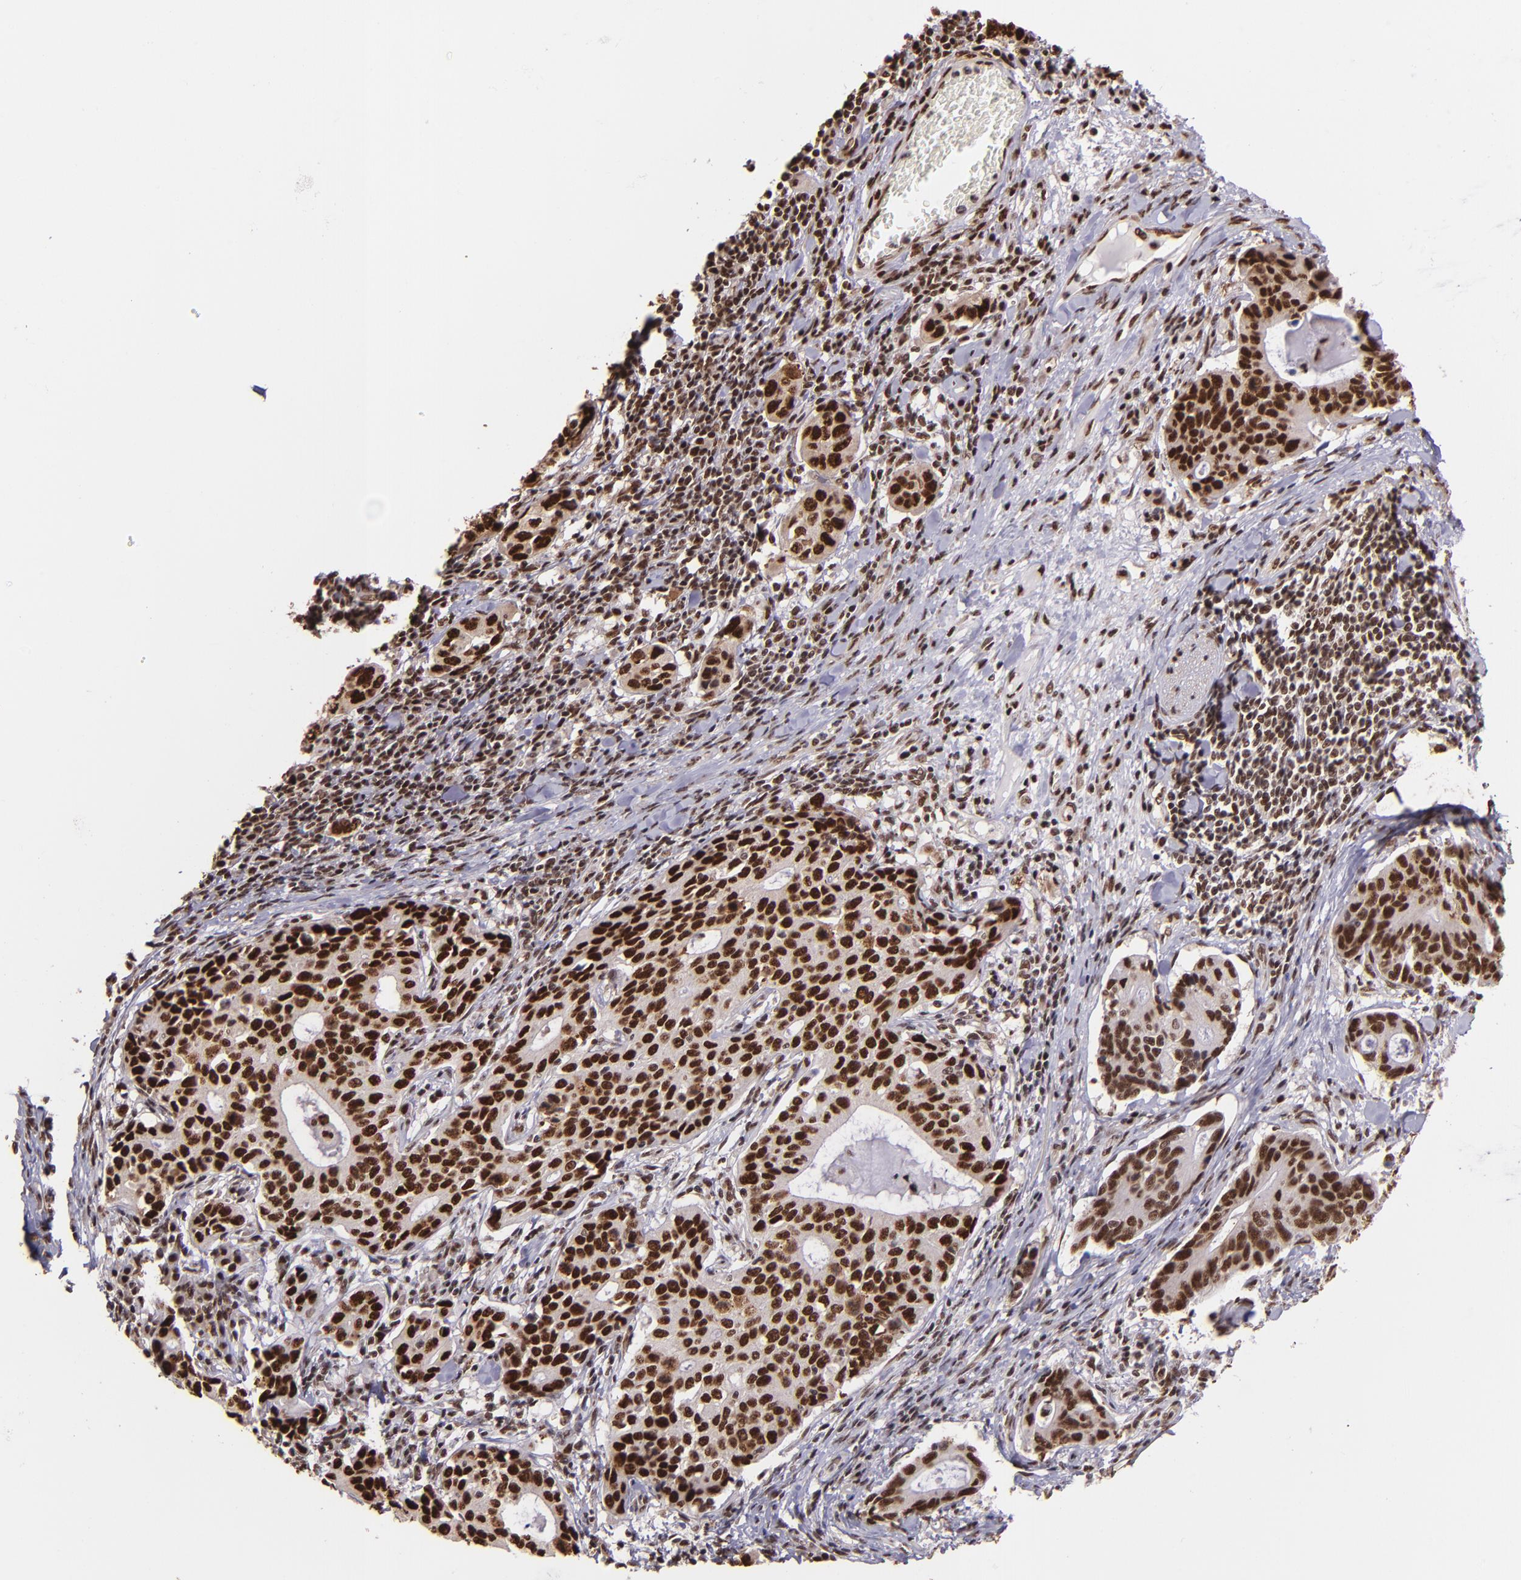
{"staining": {"intensity": "strong", "quantity": ">75%", "location": "nuclear"}, "tissue": "stomach cancer", "cell_type": "Tumor cells", "image_type": "cancer", "snomed": [{"axis": "morphology", "description": "Adenocarcinoma, NOS"}, {"axis": "topography", "description": "Esophagus"}, {"axis": "topography", "description": "Stomach"}], "caption": "A histopathology image showing strong nuclear positivity in approximately >75% of tumor cells in adenocarcinoma (stomach), as visualized by brown immunohistochemical staining.", "gene": "PQBP1", "patient": {"sex": "male", "age": 74}}